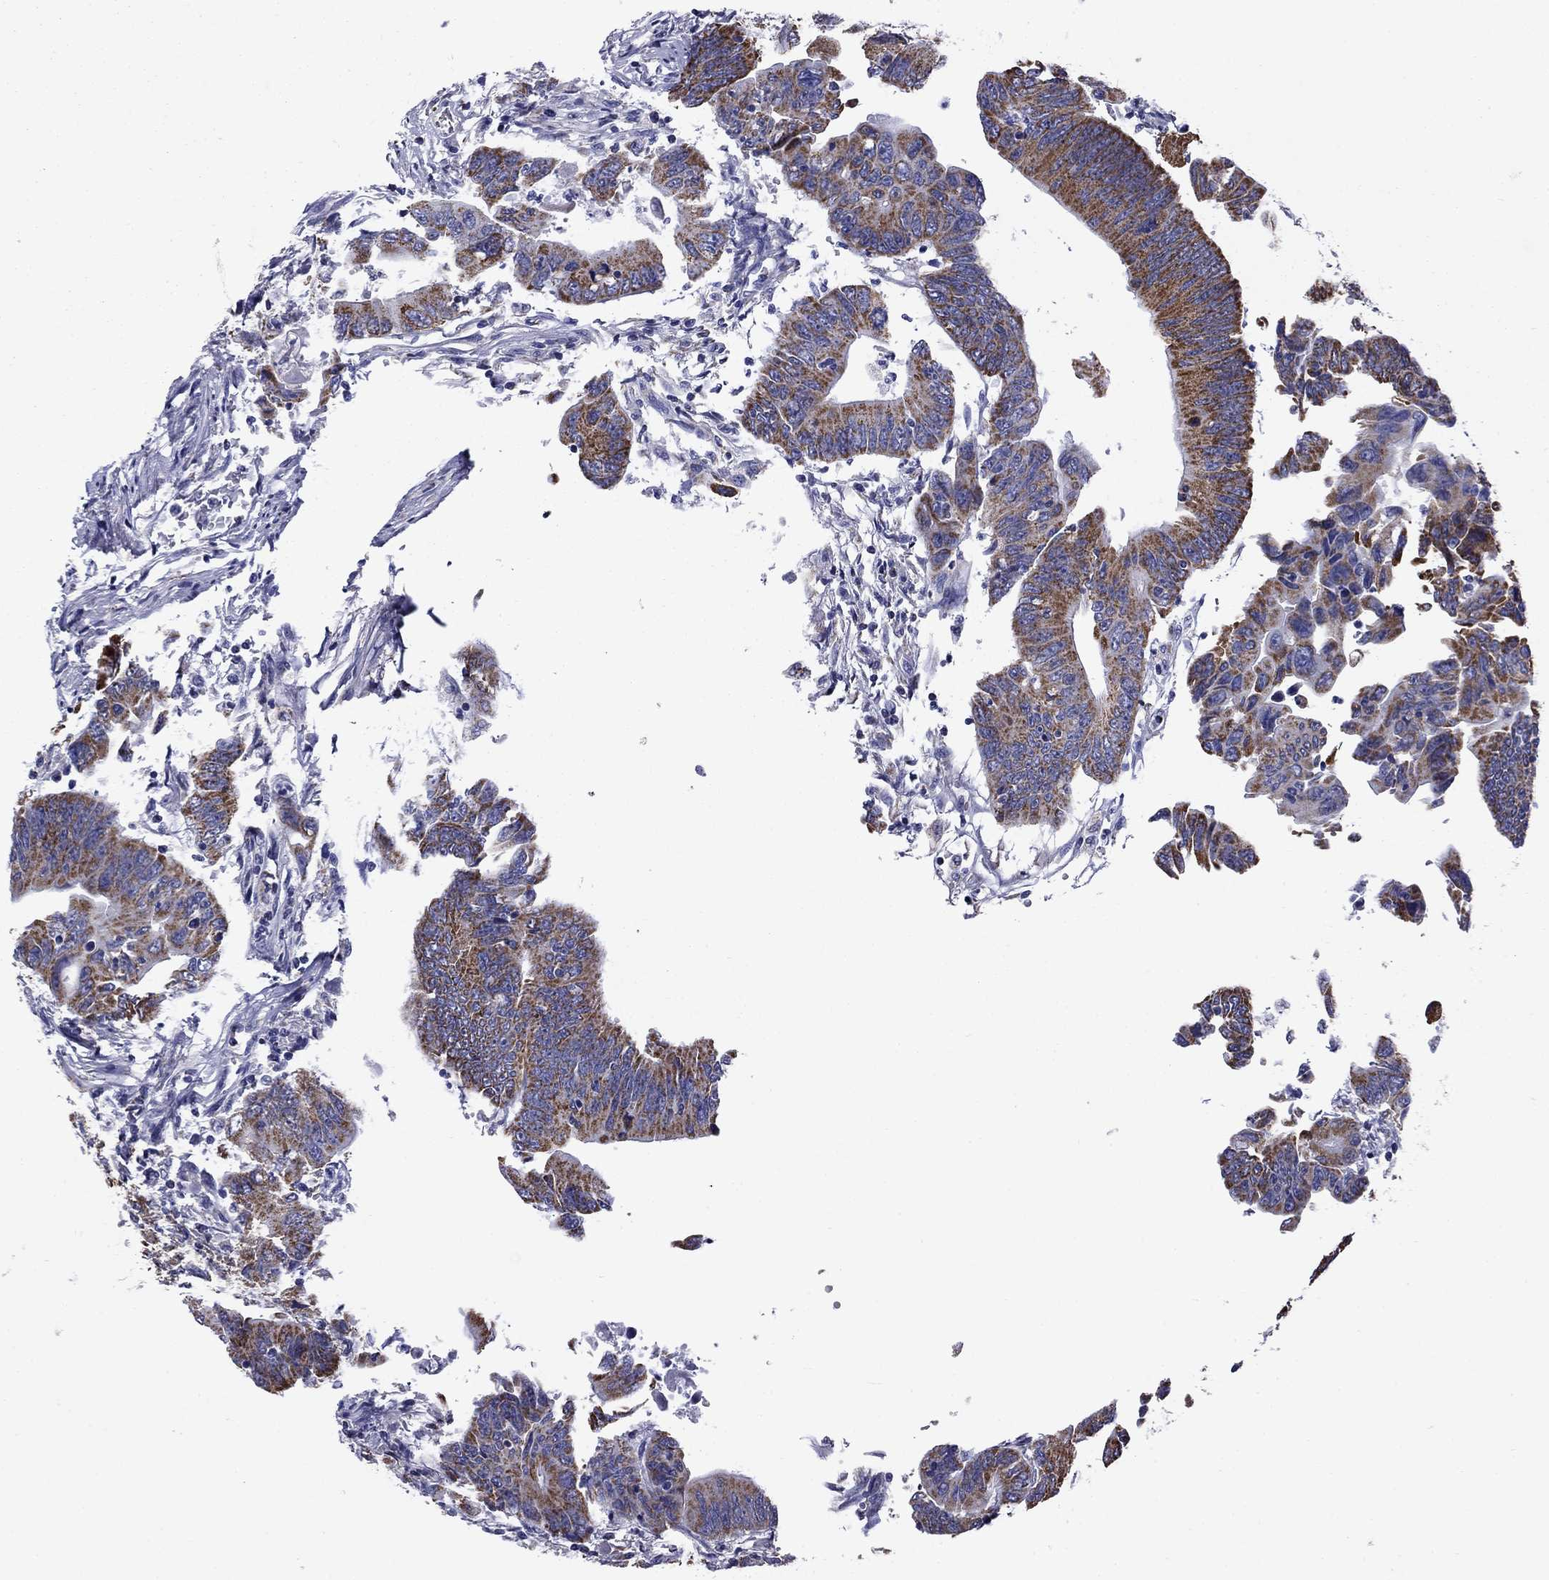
{"staining": {"intensity": "moderate", "quantity": "25%-75%", "location": "cytoplasmic/membranous"}, "tissue": "colorectal cancer", "cell_type": "Tumor cells", "image_type": "cancer", "snomed": [{"axis": "morphology", "description": "Adenocarcinoma, NOS"}, {"axis": "topography", "description": "Colon"}], "caption": "Immunohistochemistry image of human adenocarcinoma (colorectal) stained for a protein (brown), which reveals medium levels of moderate cytoplasmic/membranous staining in about 25%-75% of tumor cells.", "gene": "ACADSB", "patient": {"sex": "female", "age": 90}}